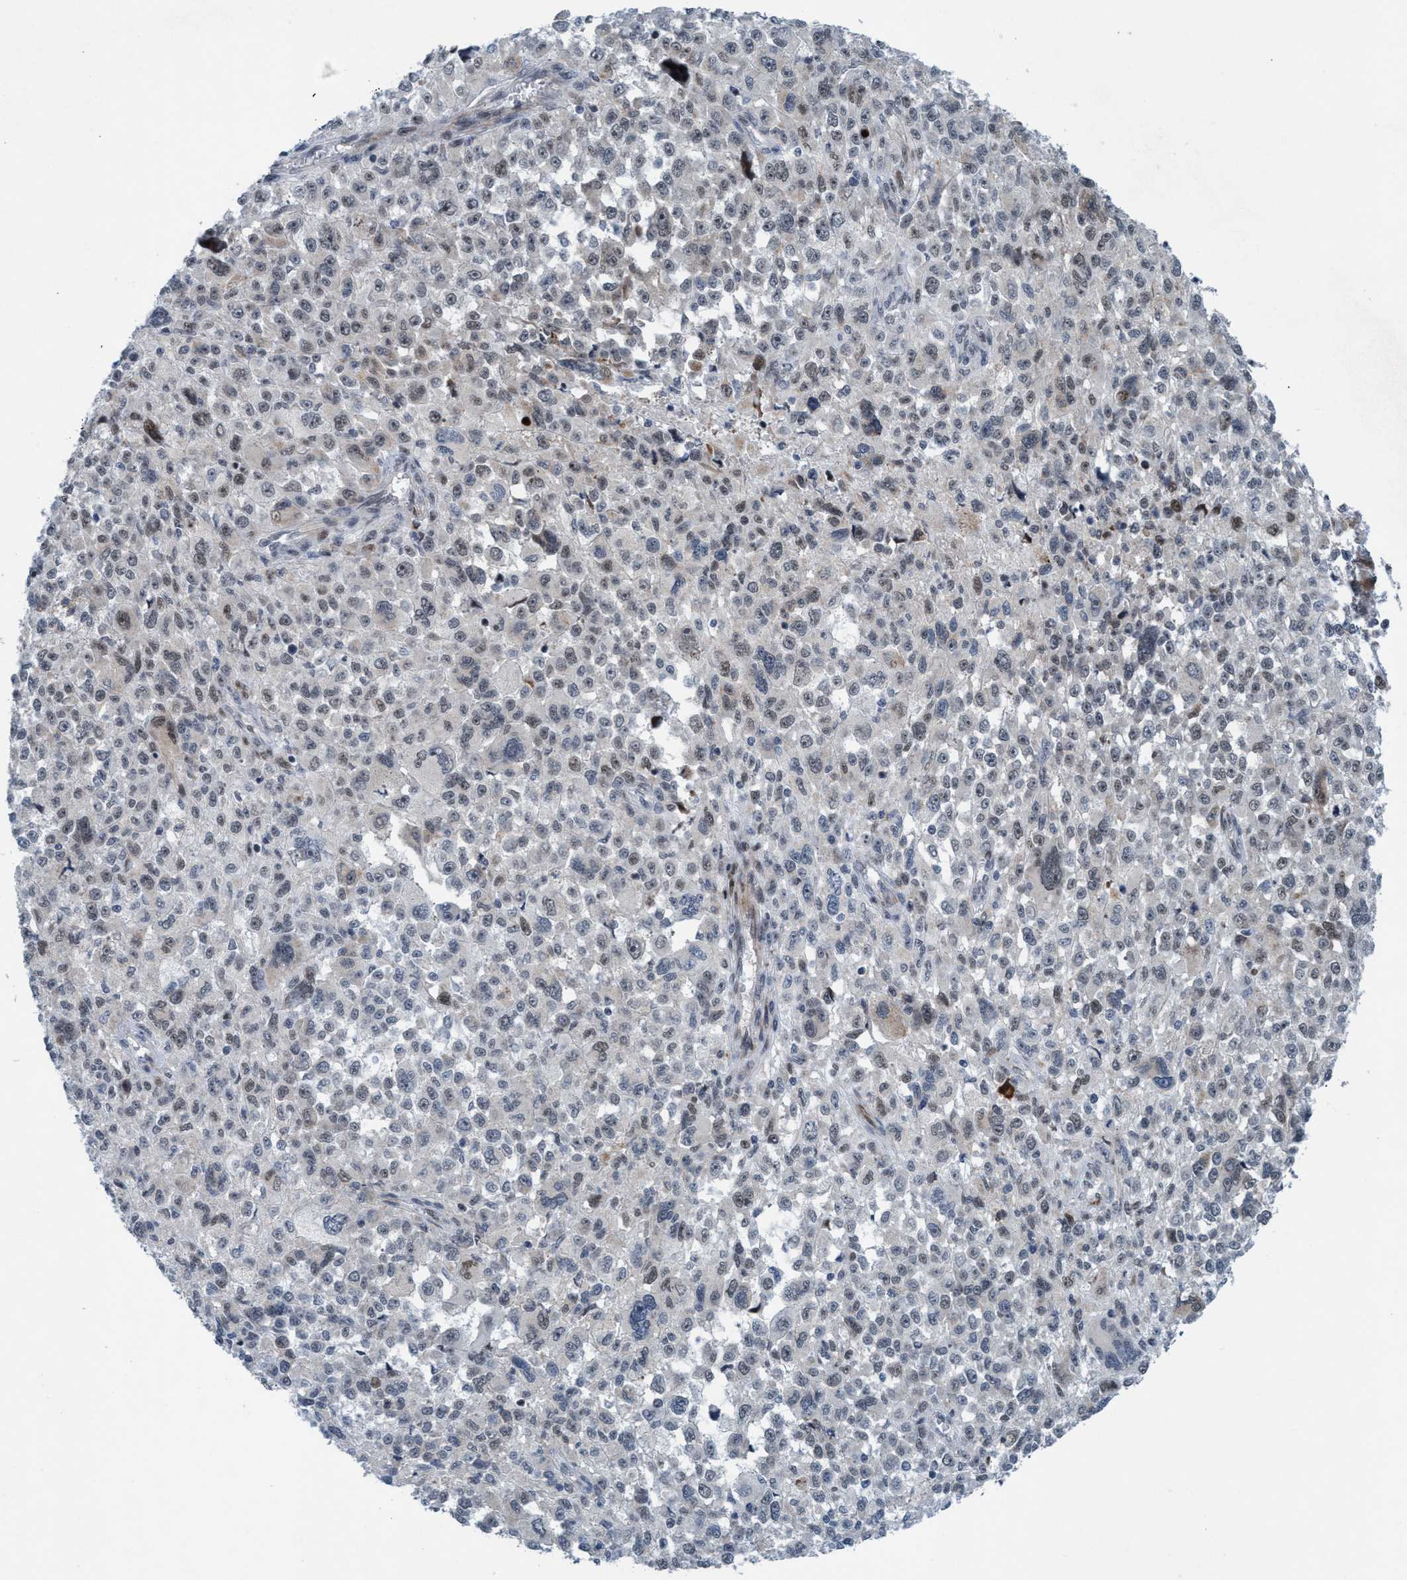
{"staining": {"intensity": "moderate", "quantity": "25%-75%", "location": "nuclear"}, "tissue": "melanoma", "cell_type": "Tumor cells", "image_type": "cancer", "snomed": [{"axis": "morphology", "description": "Malignant melanoma, NOS"}, {"axis": "topography", "description": "Skin"}], "caption": "Human melanoma stained for a protein (brown) displays moderate nuclear positive positivity in approximately 25%-75% of tumor cells.", "gene": "CWC27", "patient": {"sex": "female", "age": 55}}